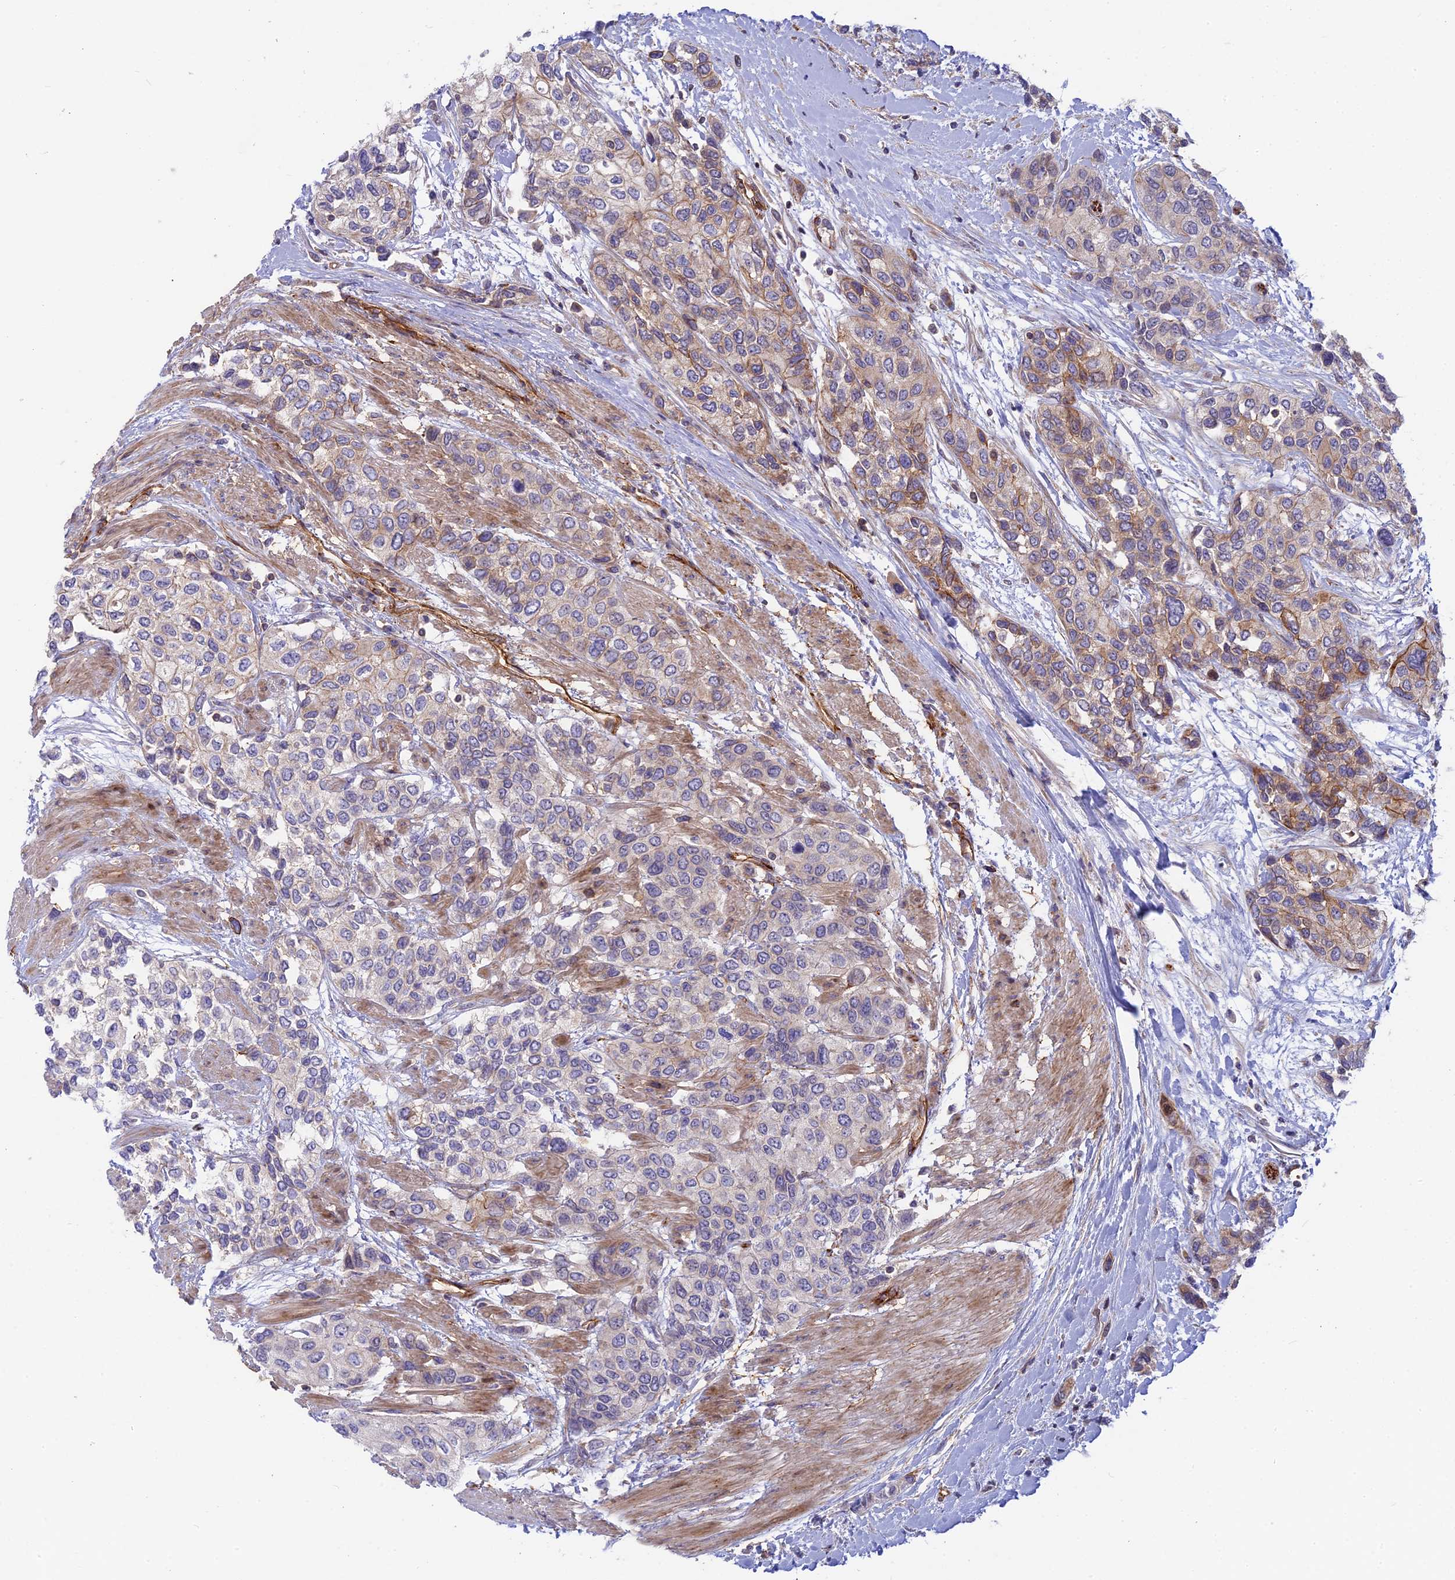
{"staining": {"intensity": "moderate", "quantity": "<25%", "location": "cytoplasmic/membranous"}, "tissue": "urothelial cancer", "cell_type": "Tumor cells", "image_type": "cancer", "snomed": [{"axis": "morphology", "description": "Normal tissue, NOS"}, {"axis": "morphology", "description": "Urothelial carcinoma, High grade"}, {"axis": "topography", "description": "Vascular tissue"}, {"axis": "topography", "description": "Urinary bladder"}], "caption": "The immunohistochemical stain highlights moderate cytoplasmic/membranous expression in tumor cells of urothelial cancer tissue.", "gene": "CNBD2", "patient": {"sex": "female", "age": 56}}